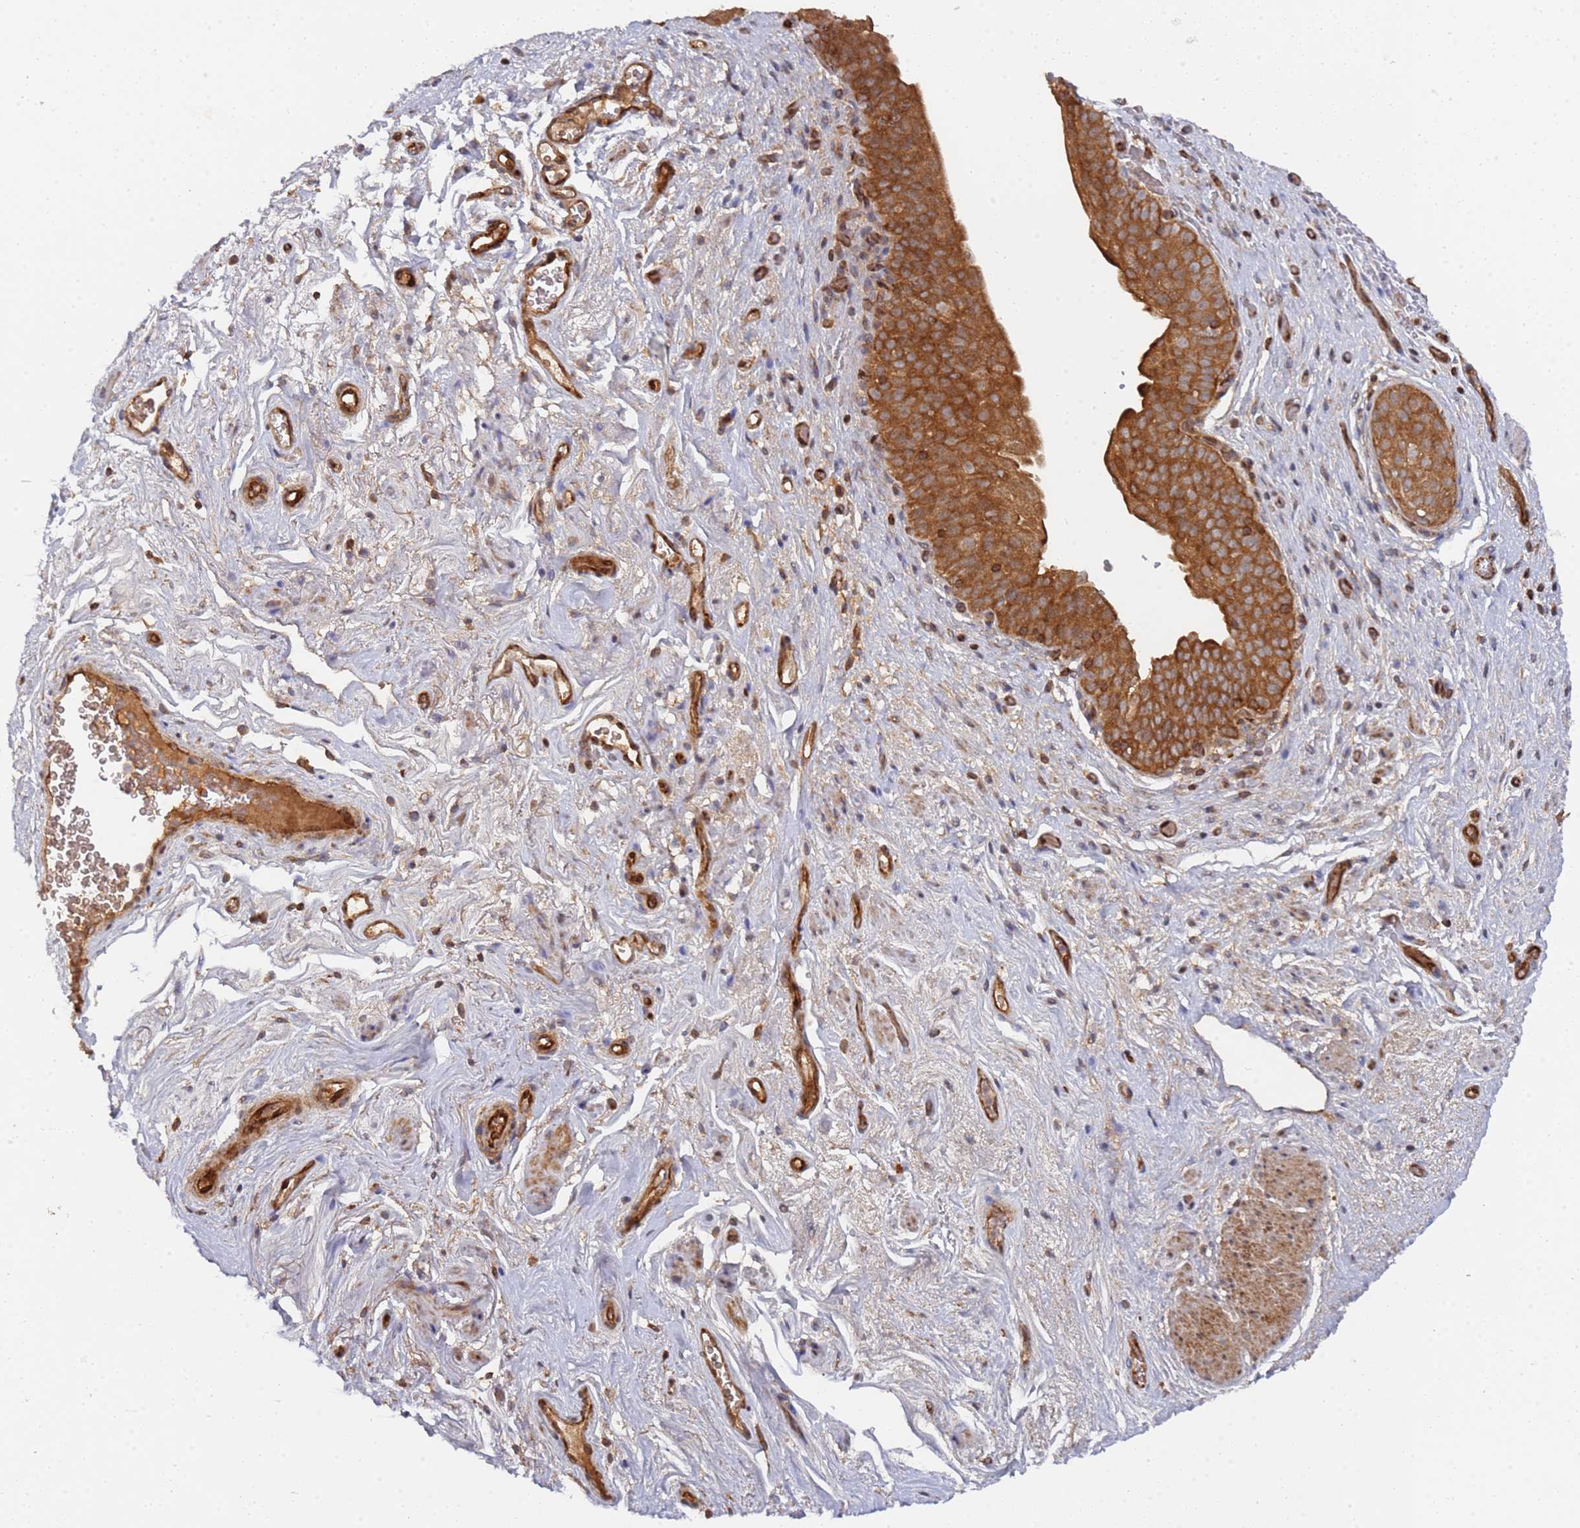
{"staining": {"intensity": "strong", "quantity": "25%-75%", "location": "cytoplasmic/membranous"}, "tissue": "smooth muscle", "cell_type": "Smooth muscle cells", "image_type": "normal", "snomed": [{"axis": "morphology", "description": "Normal tissue, NOS"}, {"axis": "topography", "description": "Smooth muscle"}, {"axis": "topography", "description": "Peripheral nerve tissue"}], "caption": "This is an image of immunohistochemistry (IHC) staining of benign smooth muscle, which shows strong positivity in the cytoplasmic/membranous of smooth muscle cells.", "gene": "DDX60", "patient": {"sex": "male", "age": 69}}